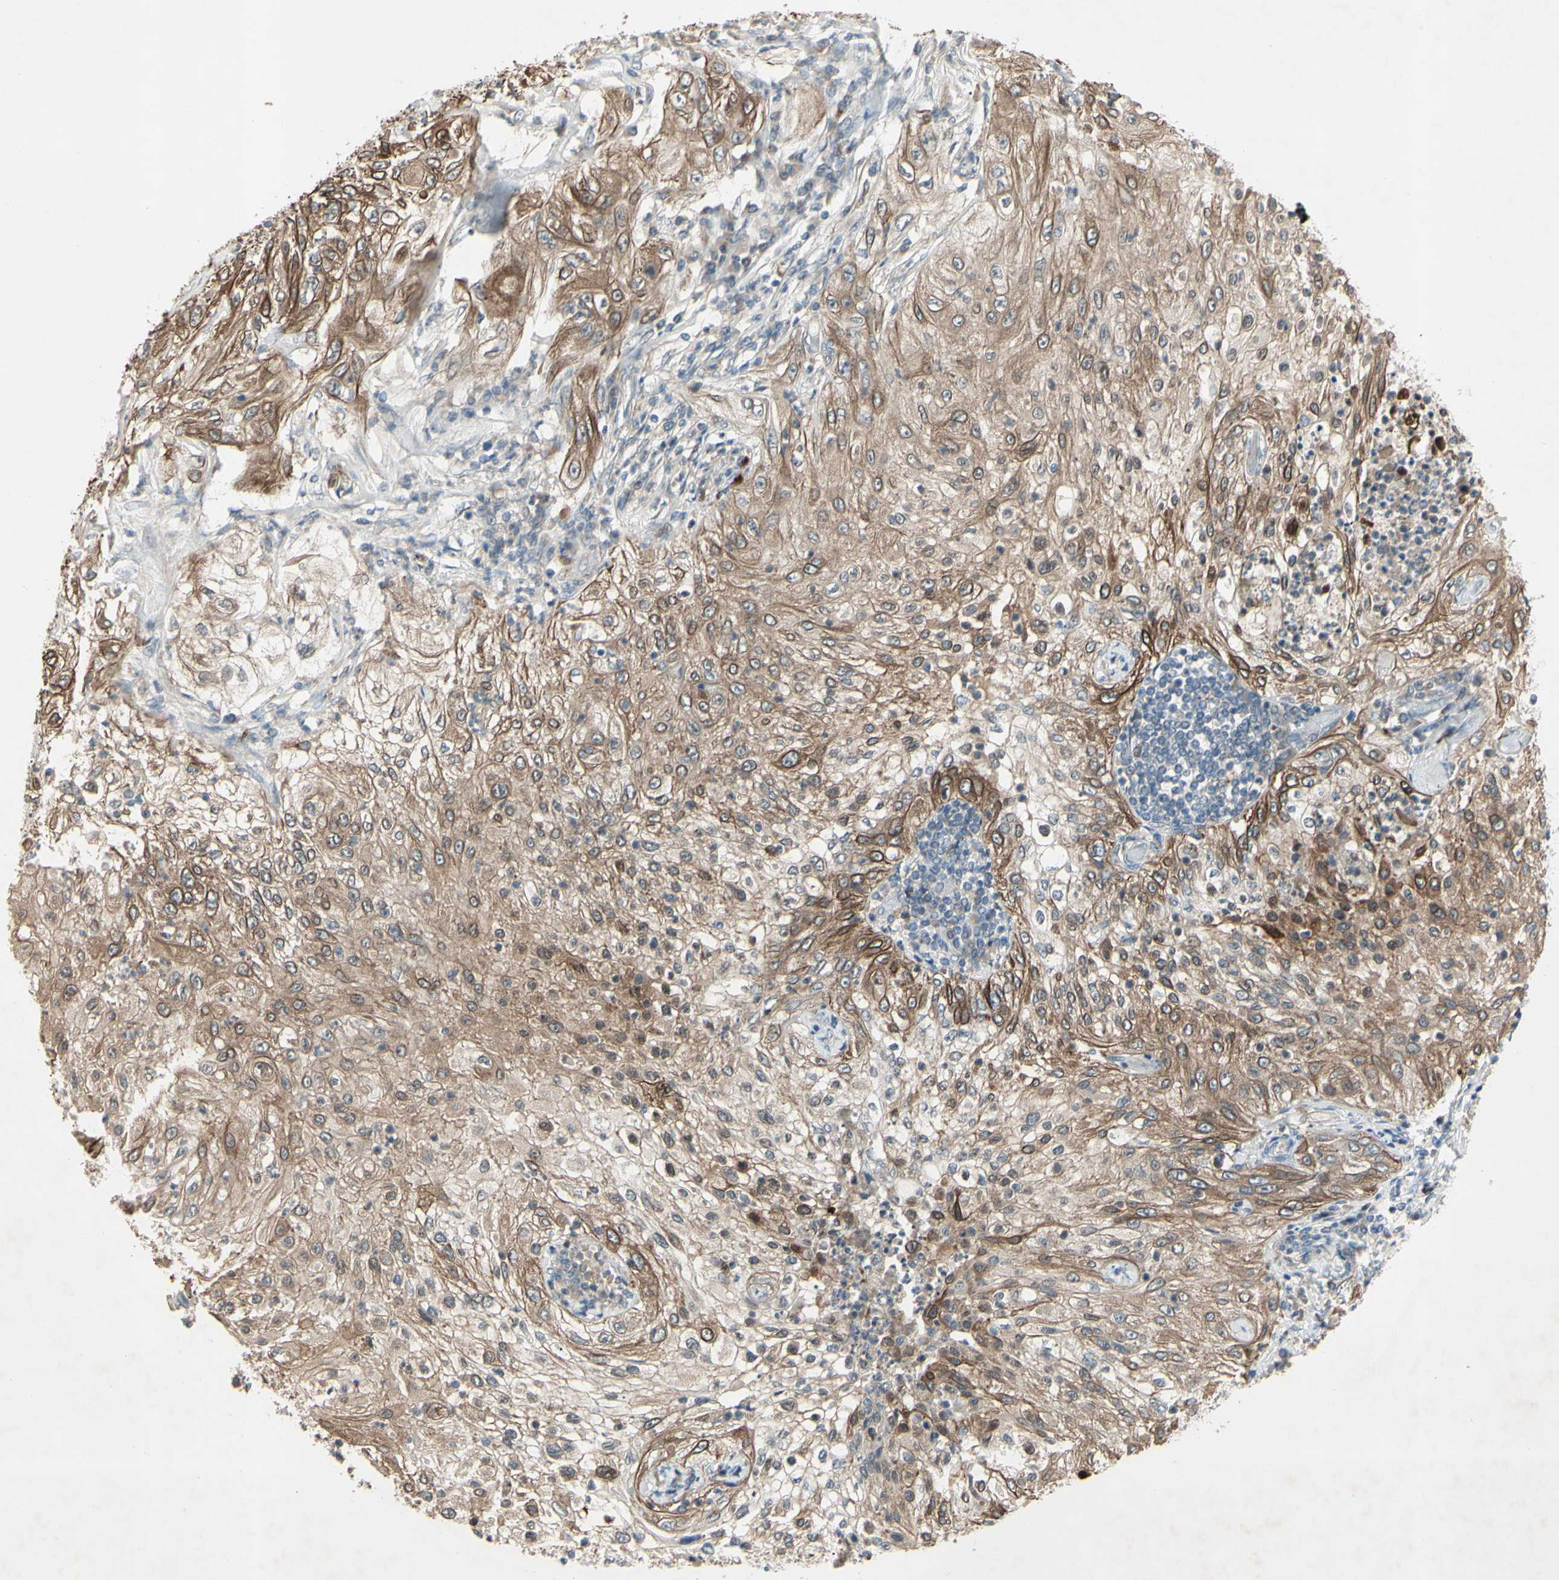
{"staining": {"intensity": "moderate", "quantity": ">75%", "location": "cytoplasmic/membranous"}, "tissue": "lung cancer", "cell_type": "Tumor cells", "image_type": "cancer", "snomed": [{"axis": "morphology", "description": "Inflammation, NOS"}, {"axis": "morphology", "description": "Squamous cell carcinoma, NOS"}, {"axis": "topography", "description": "Lymph node"}, {"axis": "topography", "description": "Soft tissue"}, {"axis": "topography", "description": "Lung"}], "caption": "About >75% of tumor cells in lung cancer (squamous cell carcinoma) reveal moderate cytoplasmic/membranous protein positivity as visualized by brown immunohistochemical staining.", "gene": "FGFR2", "patient": {"sex": "male", "age": 66}}